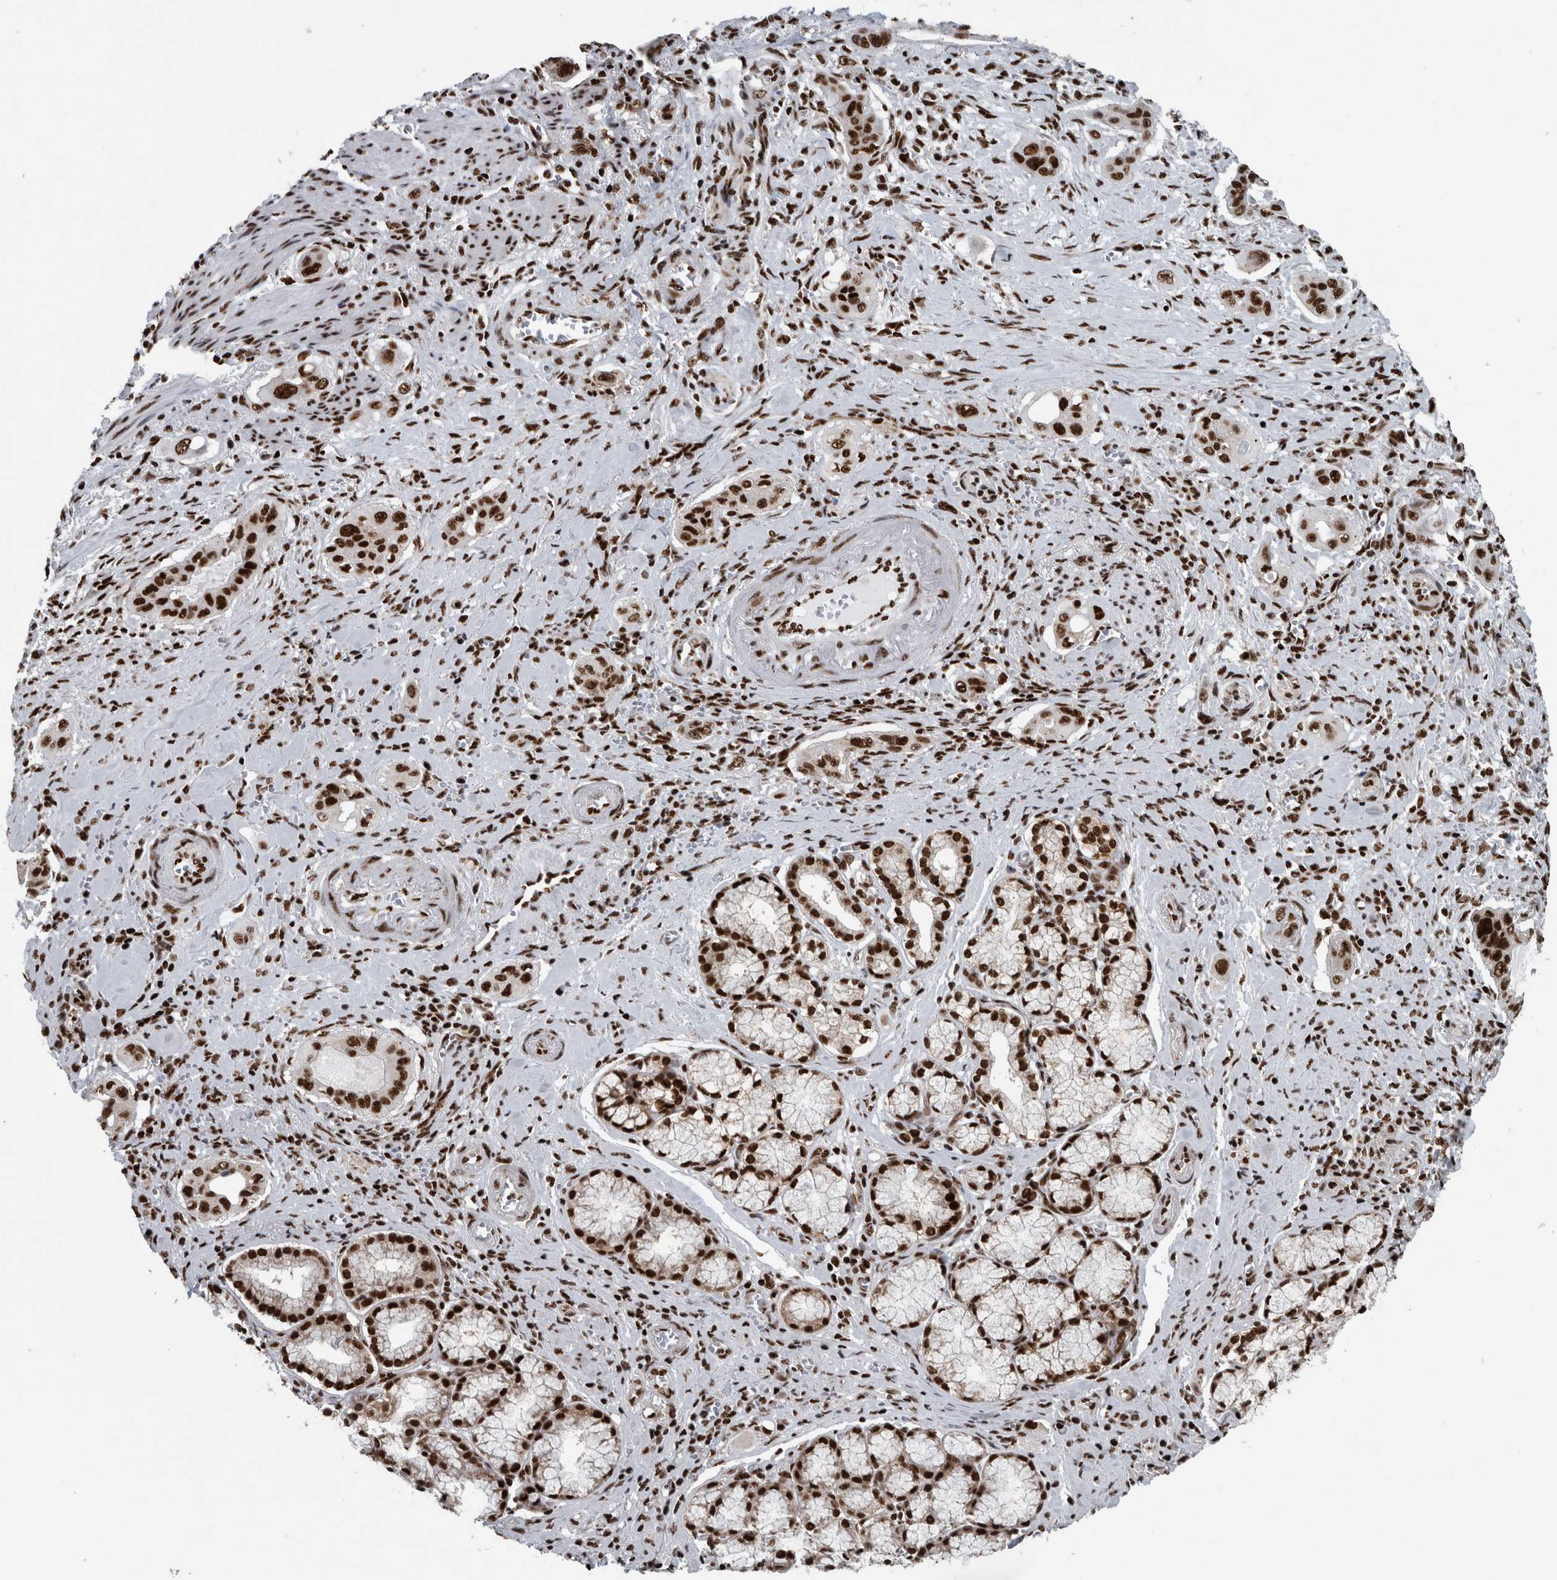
{"staining": {"intensity": "strong", "quantity": ">75%", "location": "nuclear"}, "tissue": "pancreatic cancer", "cell_type": "Tumor cells", "image_type": "cancer", "snomed": [{"axis": "morphology", "description": "Adenocarcinoma, NOS"}, {"axis": "topography", "description": "Pancreas"}], "caption": "A photomicrograph showing strong nuclear expression in approximately >75% of tumor cells in pancreatic cancer (adenocarcinoma), as visualized by brown immunohistochemical staining.", "gene": "DNMT3A", "patient": {"sex": "male", "age": 77}}